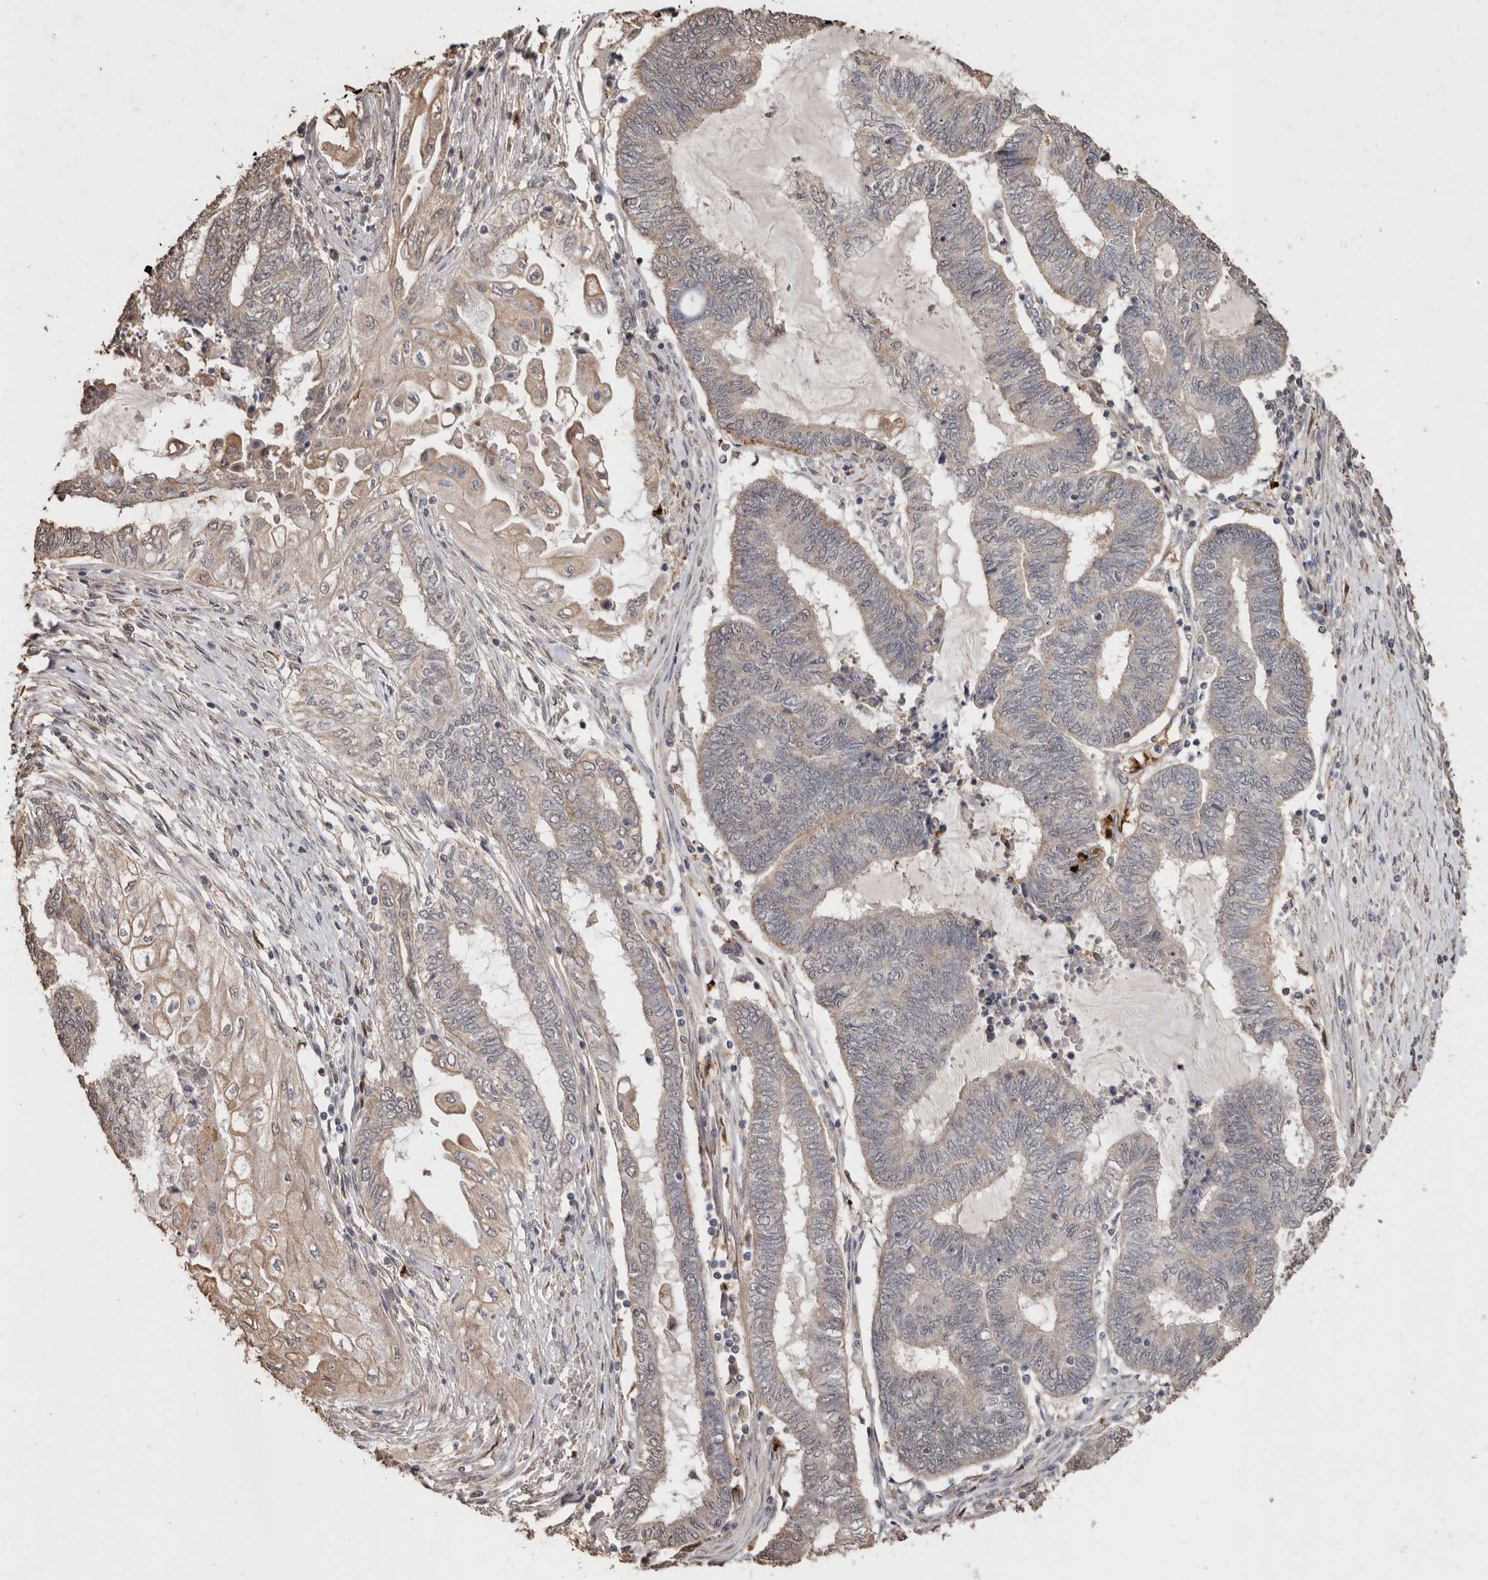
{"staining": {"intensity": "weak", "quantity": "<25%", "location": "cytoplasmic/membranous"}, "tissue": "endometrial cancer", "cell_type": "Tumor cells", "image_type": "cancer", "snomed": [{"axis": "morphology", "description": "Adenocarcinoma, NOS"}, {"axis": "topography", "description": "Uterus"}, {"axis": "topography", "description": "Endometrium"}], "caption": "A high-resolution micrograph shows IHC staining of endometrial adenocarcinoma, which shows no significant staining in tumor cells. (DAB (3,3'-diaminobenzidine) immunohistochemistry visualized using brightfield microscopy, high magnification).", "gene": "GRAMD2A", "patient": {"sex": "female", "age": 70}}